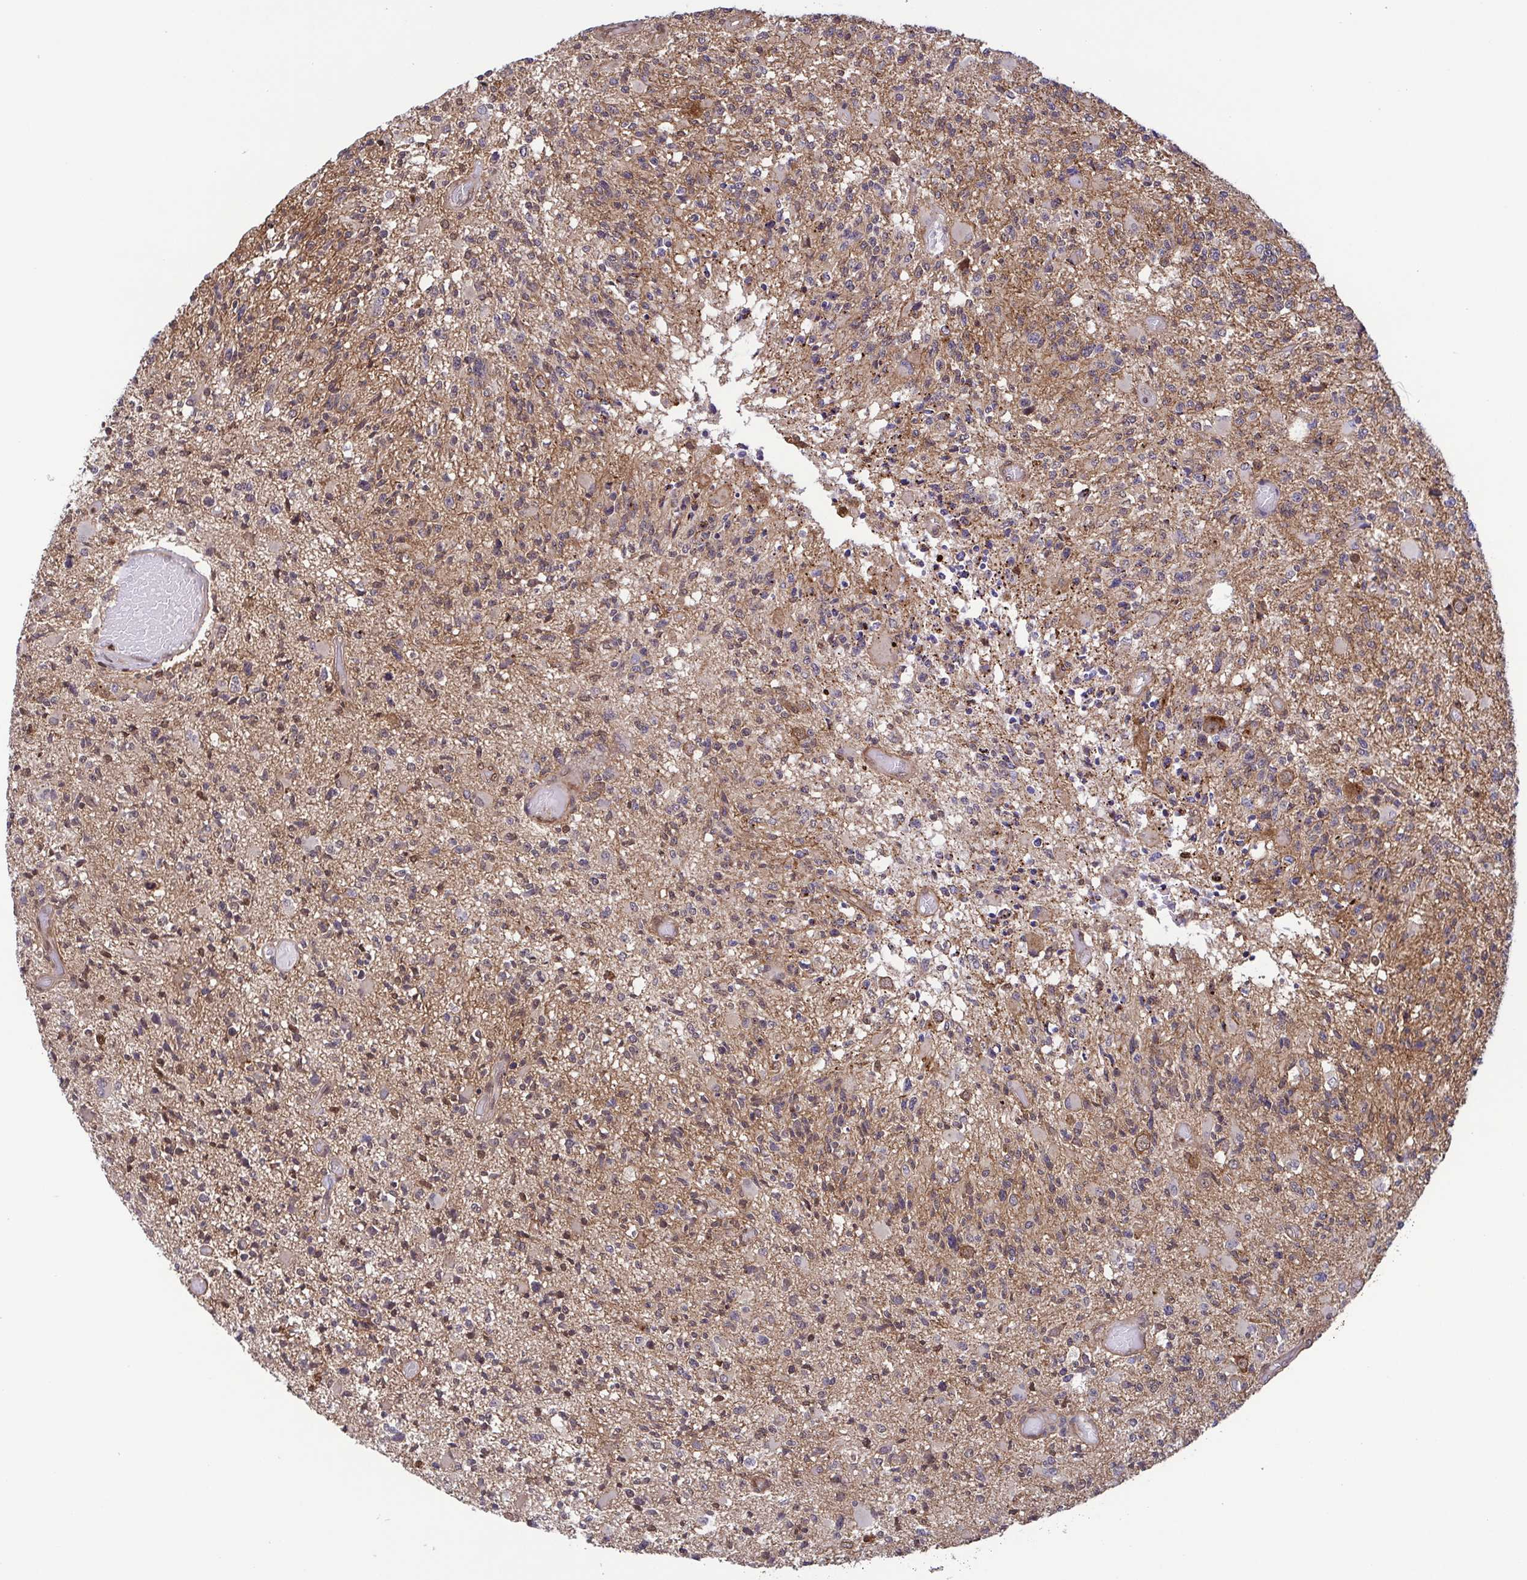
{"staining": {"intensity": "moderate", "quantity": "<25%", "location": "nuclear"}, "tissue": "glioma", "cell_type": "Tumor cells", "image_type": "cancer", "snomed": [{"axis": "morphology", "description": "Glioma, malignant, High grade"}, {"axis": "topography", "description": "Brain"}], "caption": "This image demonstrates immunohistochemistry staining of glioma, with low moderate nuclear expression in about <25% of tumor cells.", "gene": "CHMP1B", "patient": {"sex": "female", "age": 63}}